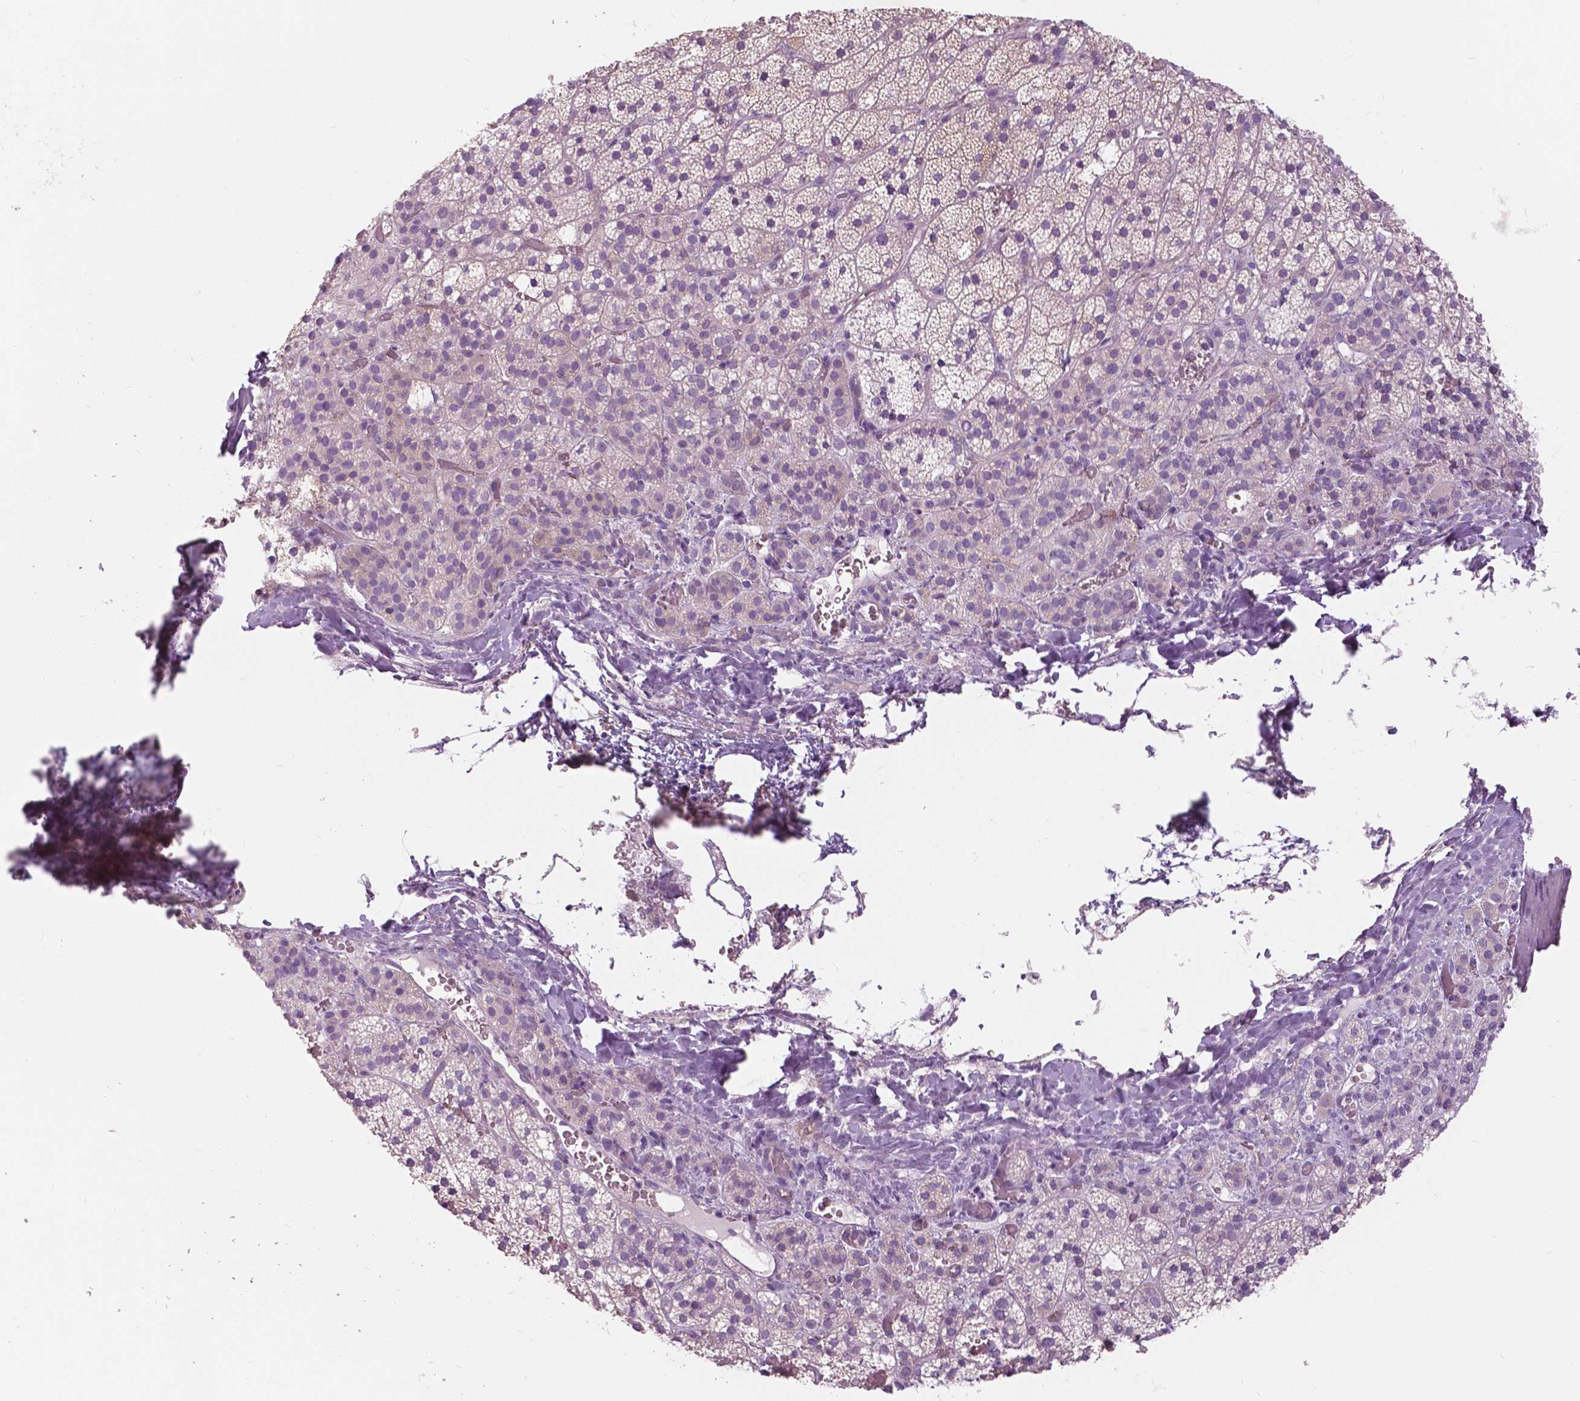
{"staining": {"intensity": "weak", "quantity": "<25%", "location": "cytoplasmic/membranous"}, "tissue": "adrenal gland", "cell_type": "Glandular cells", "image_type": "normal", "snomed": [{"axis": "morphology", "description": "Normal tissue, NOS"}, {"axis": "topography", "description": "Adrenal gland"}], "caption": "Benign adrenal gland was stained to show a protein in brown. There is no significant positivity in glandular cells. Nuclei are stained in blue.", "gene": "SERPINI1", "patient": {"sex": "male", "age": 53}}